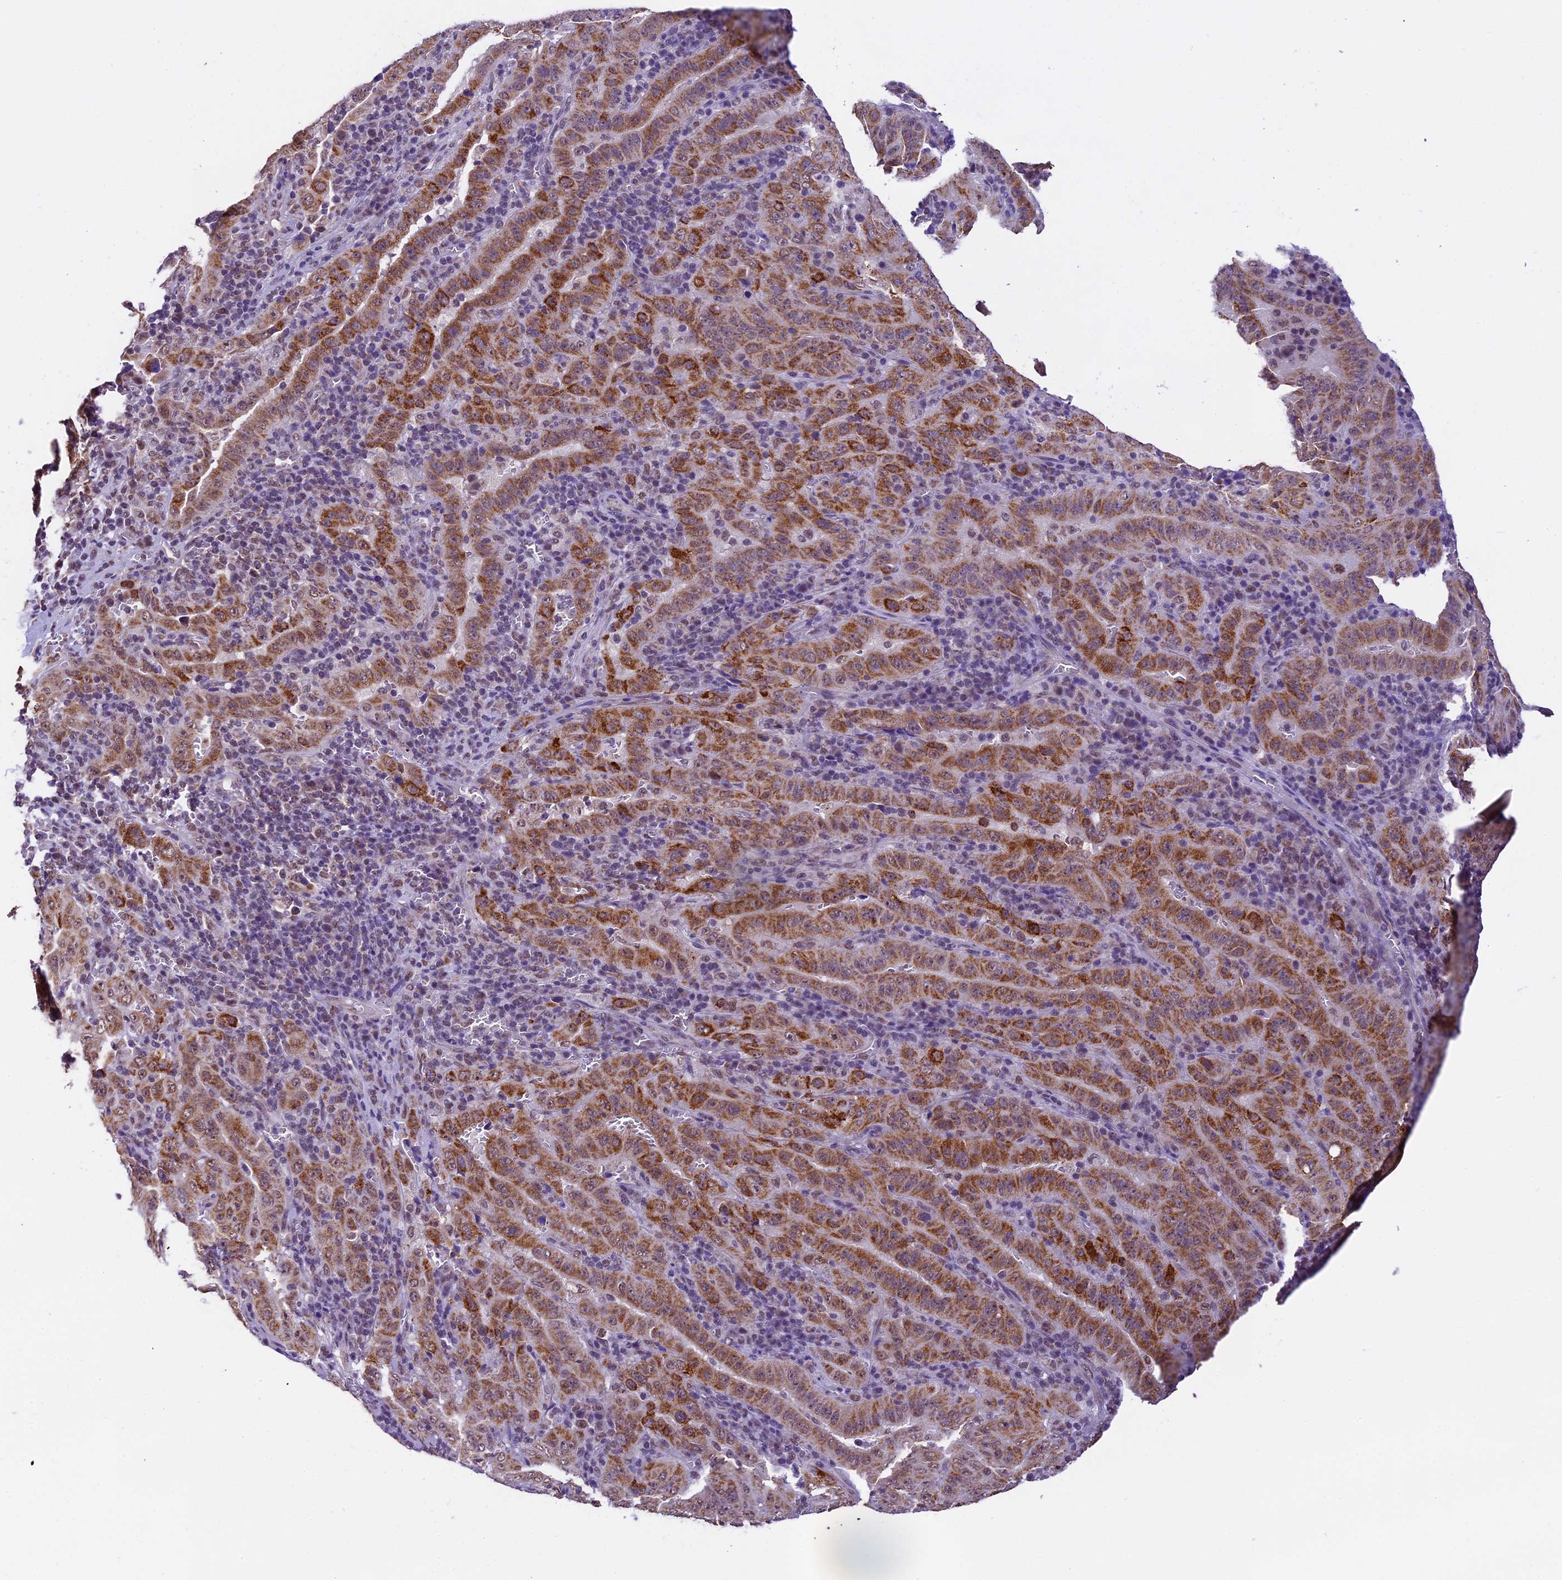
{"staining": {"intensity": "moderate", "quantity": ">75%", "location": "cytoplasmic/membranous"}, "tissue": "pancreatic cancer", "cell_type": "Tumor cells", "image_type": "cancer", "snomed": [{"axis": "morphology", "description": "Adenocarcinoma, NOS"}, {"axis": "topography", "description": "Pancreas"}], "caption": "Moderate cytoplasmic/membranous expression is appreciated in approximately >75% of tumor cells in pancreatic adenocarcinoma. (Brightfield microscopy of DAB IHC at high magnification).", "gene": "CARS2", "patient": {"sex": "male", "age": 63}}